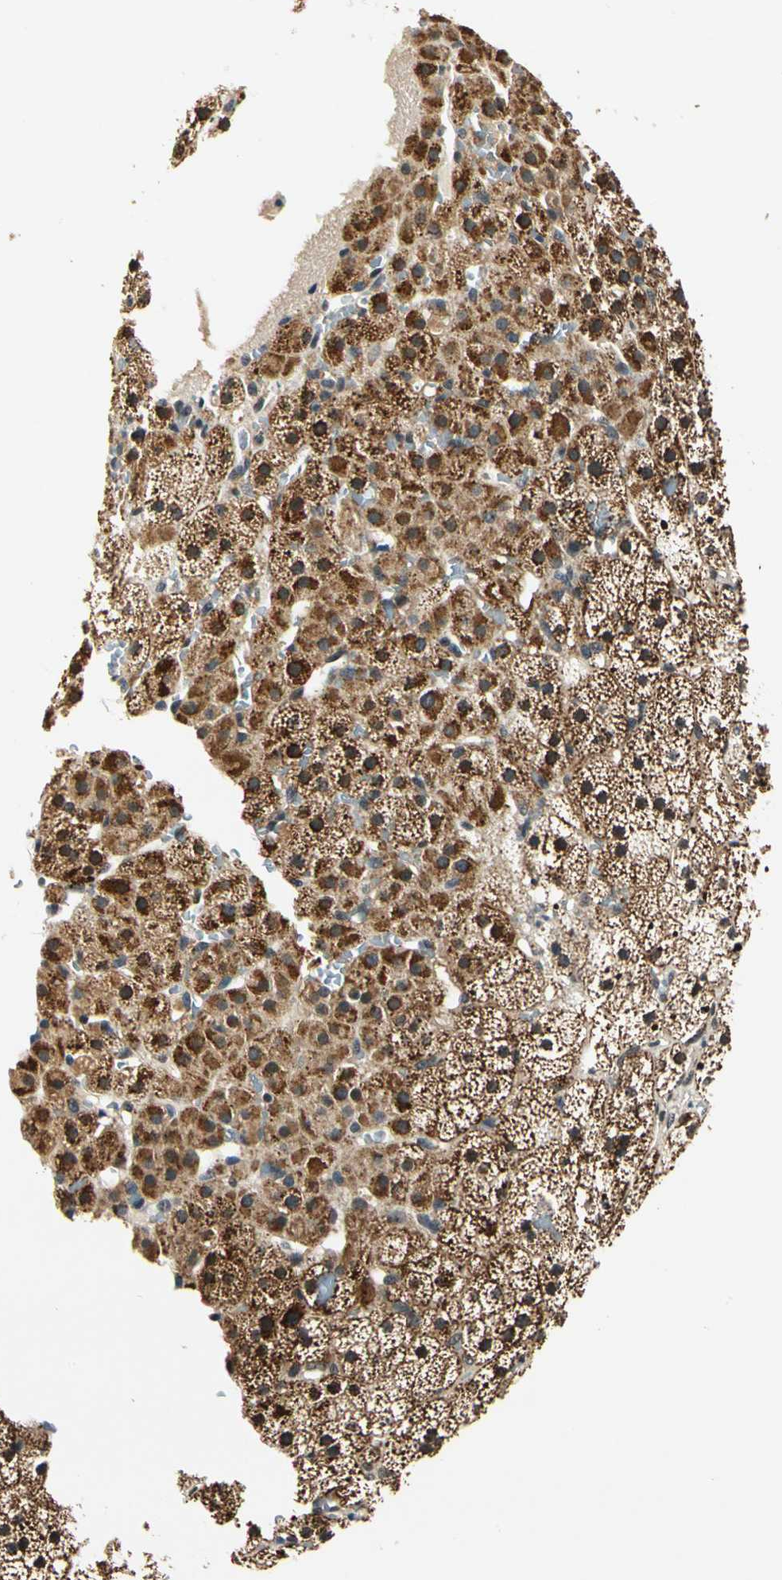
{"staining": {"intensity": "strong", "quantity": ">75%", "location": "cytoplasmic/membranous"}, "tissue": "adrenal gland", "cell_type": "Glandular cells", "image_type": "normal", "snomed": [{"axis": "morphology", "description": "Normal tissue, NOS"}, {"axis": "topography", "description": "Adrenal gland"}], "caption": "Brown immunohistochemical staining in benign adrenal gland shows strong cytoplasmic/membranous staining in about >75% of glandular cells.", "gene": "PDK2", "patient": {"sex": "male", "age": 35}}